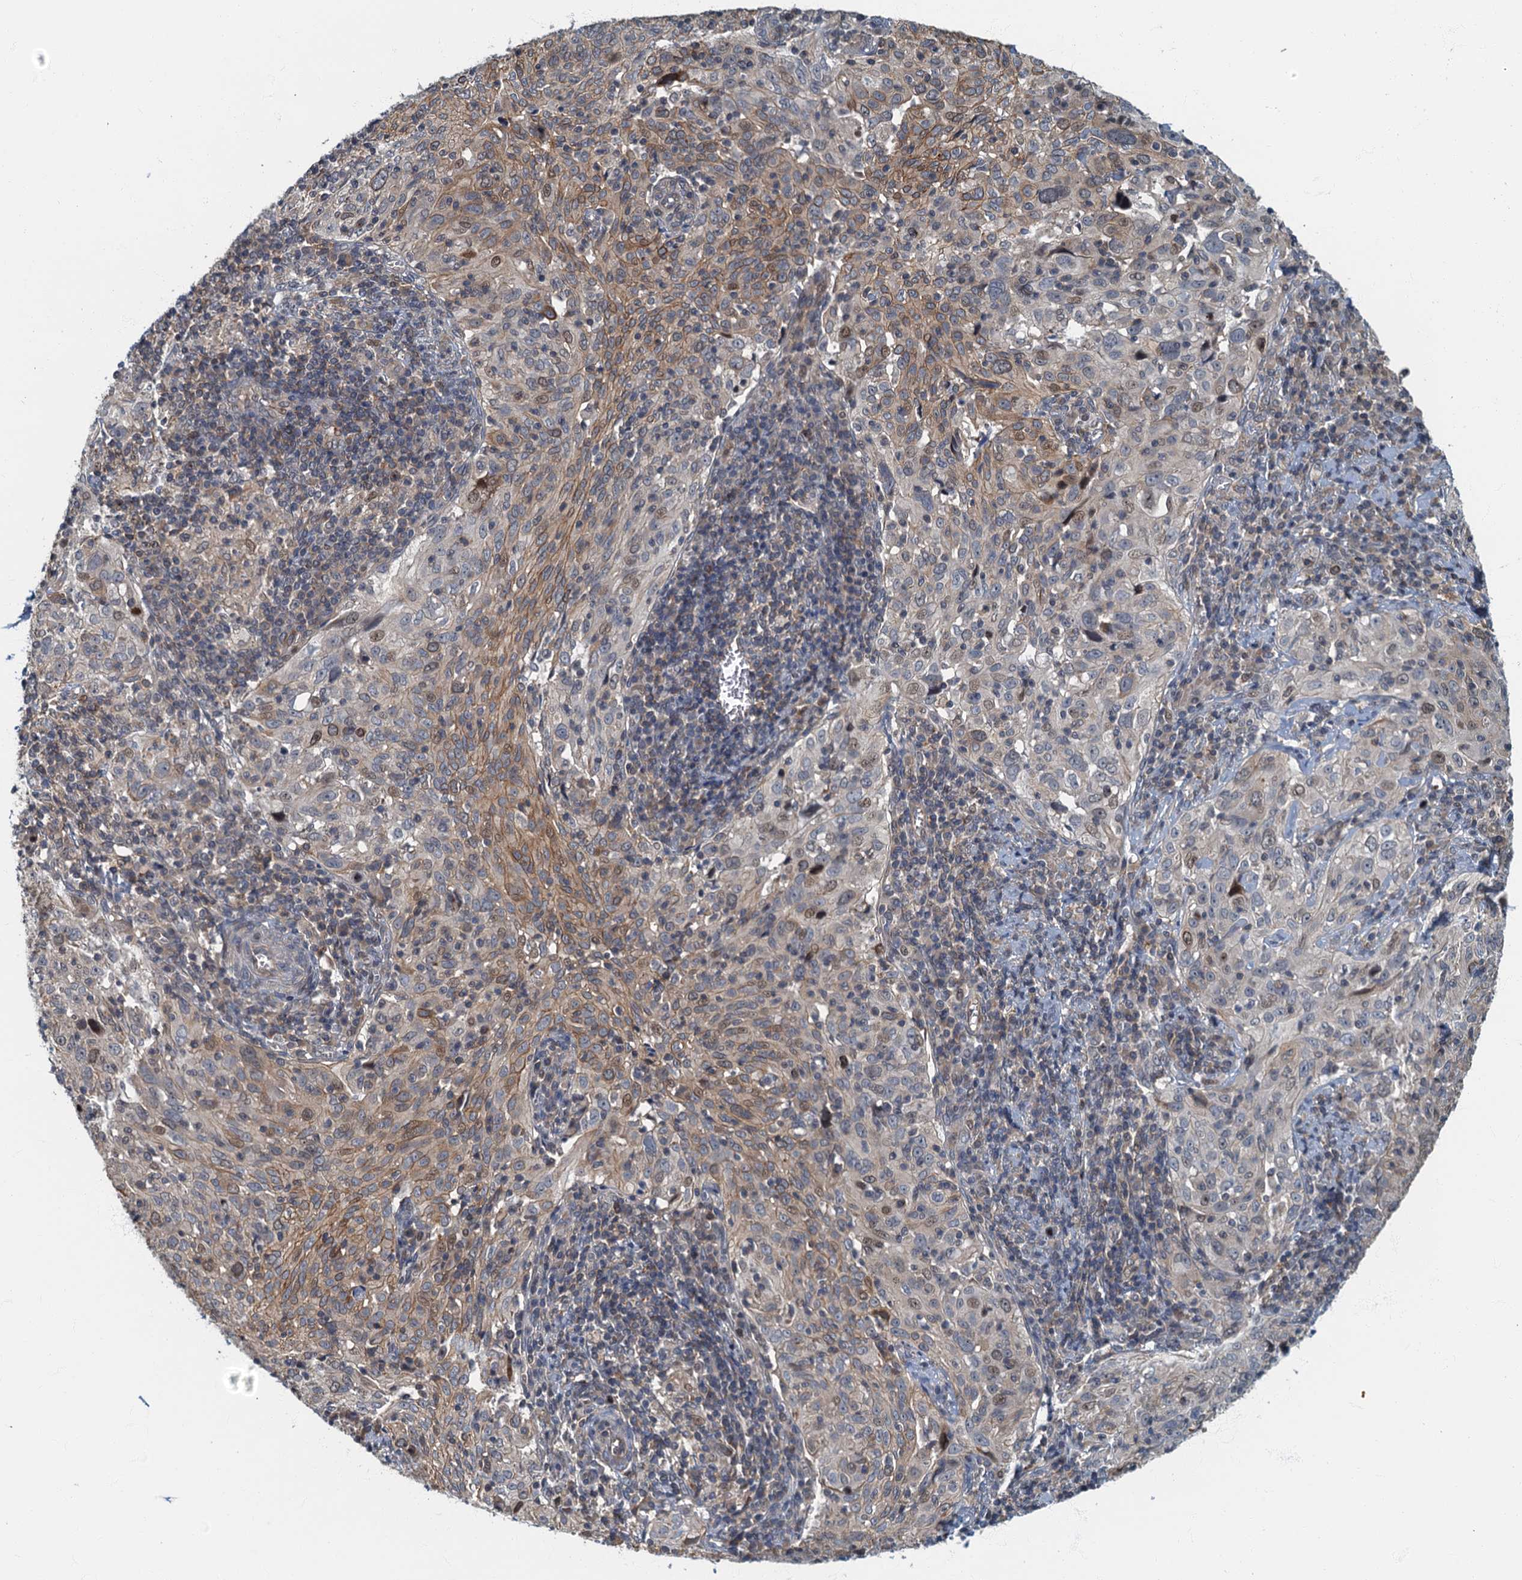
{"staining": {"intensity": "weak", "quantity": "25%-75%", "location": "cytoplasmic/membranous"}, "tissue": "cervical cancer", "cell_type": "Tumor cells", "image_type": "cancer", "snomed": [{"axis": "morphology", "description": "Normal tissue, NOS"}, {"axis": "morphology", "description": "Squamous cell carcinoma, NOS"}, {"axis": "topography", "description": "Cervix"}], "caption": "Weak cytoplasmic/membranous positivity for a protein is present in approximately 25%-75% of tumor cells of cervical cancer using immunohistochemistry.", "gene": "CKAP2L", "patient": {"sex": "female", "age": 31}}